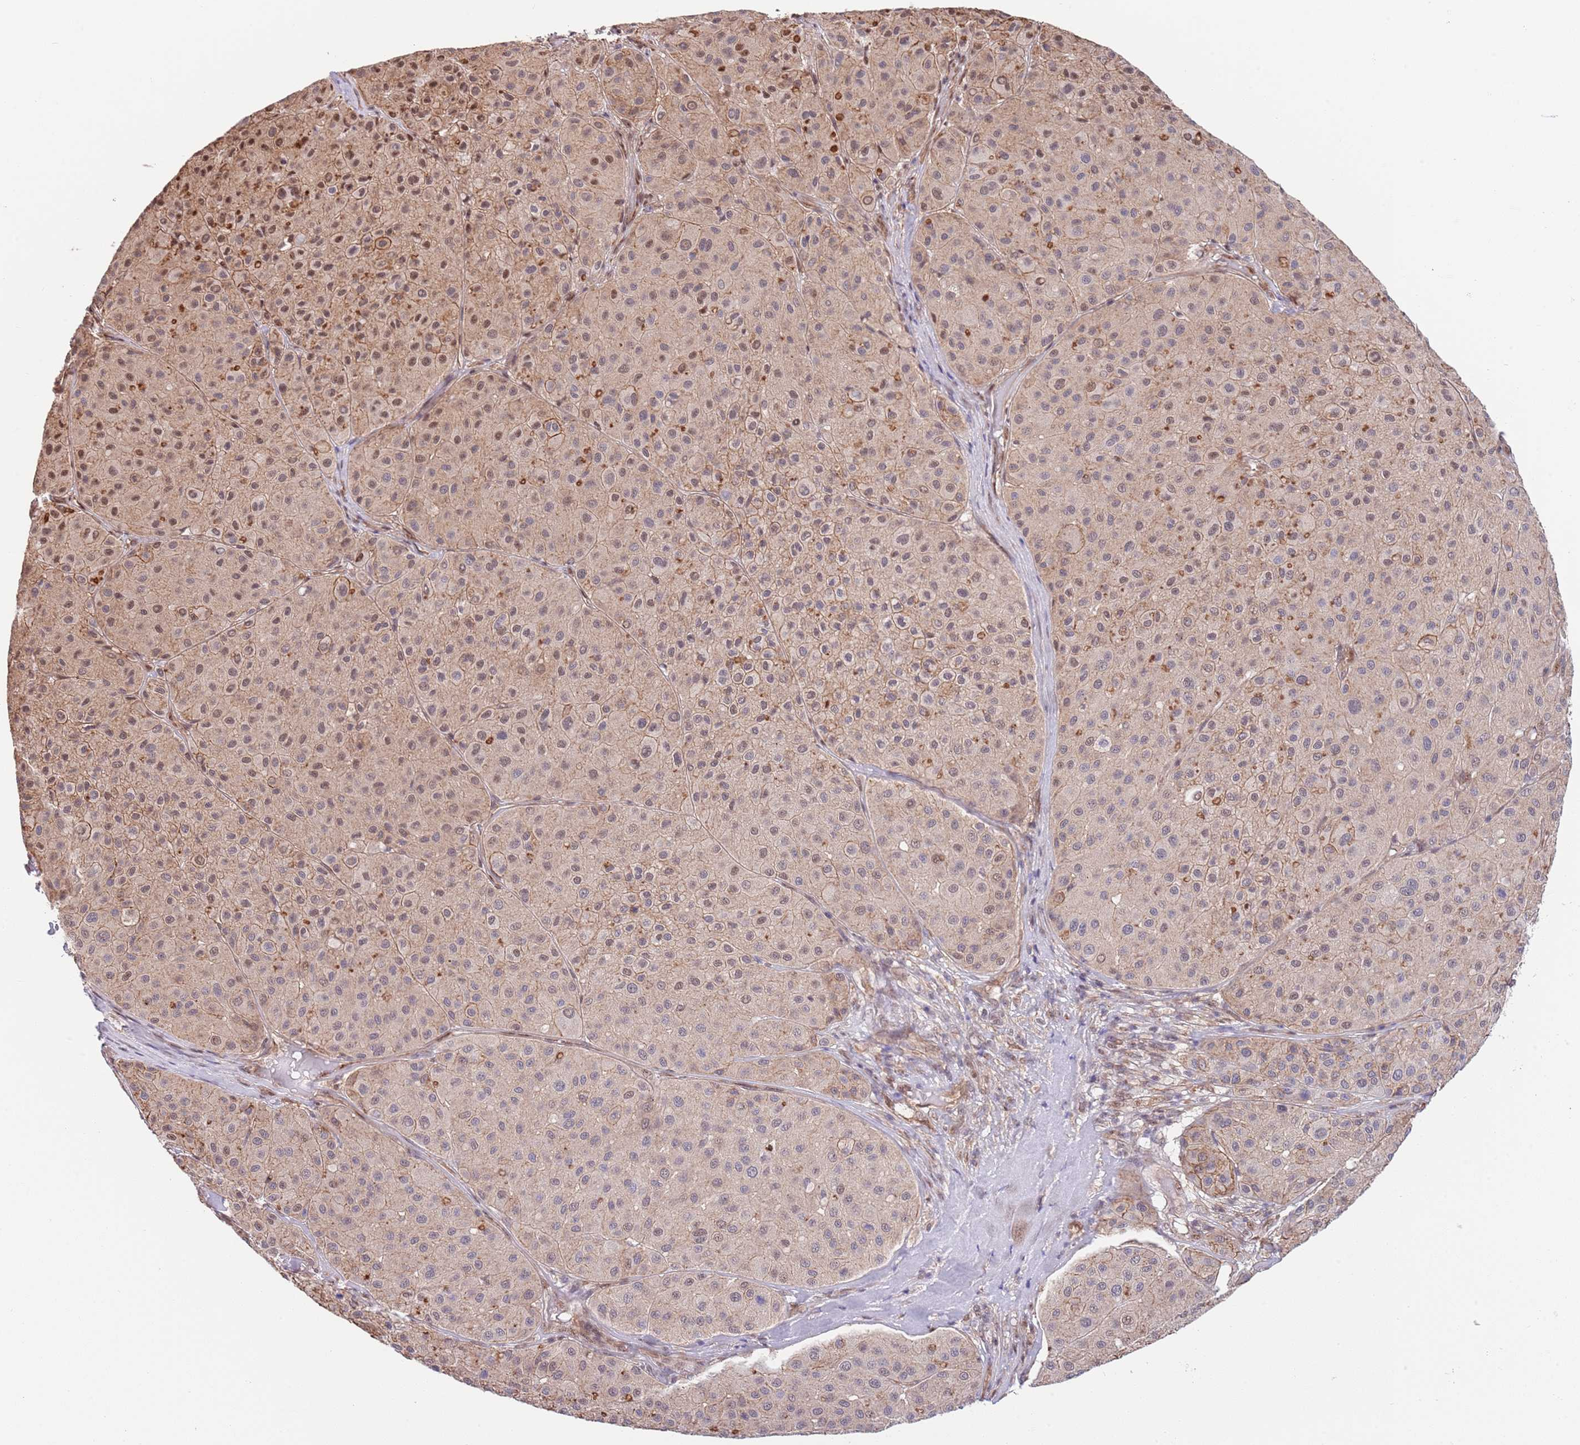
{"staining": {"intensity": "moderate", "quantity": ">75%", "location": "cytoplasmic/membranous"}, "tissue": "melanoma", "cell_type": "Tumor cells", "image_type": "cancer", "snomed": [{"axis": "morphology", "description": "Malignant melanoma, Metastatic site"}, {"axis": "topography", "description": "Smooth muscle"}], "caption": "The photomicrograph reveals immunohistochemical staining of melanoma. There is moderate cytoplasmic/membranous expression is seen in approximately >75% of tumor cells.", "gene": "BPNT1", "patient": {"sex": "male", "age": 41}}